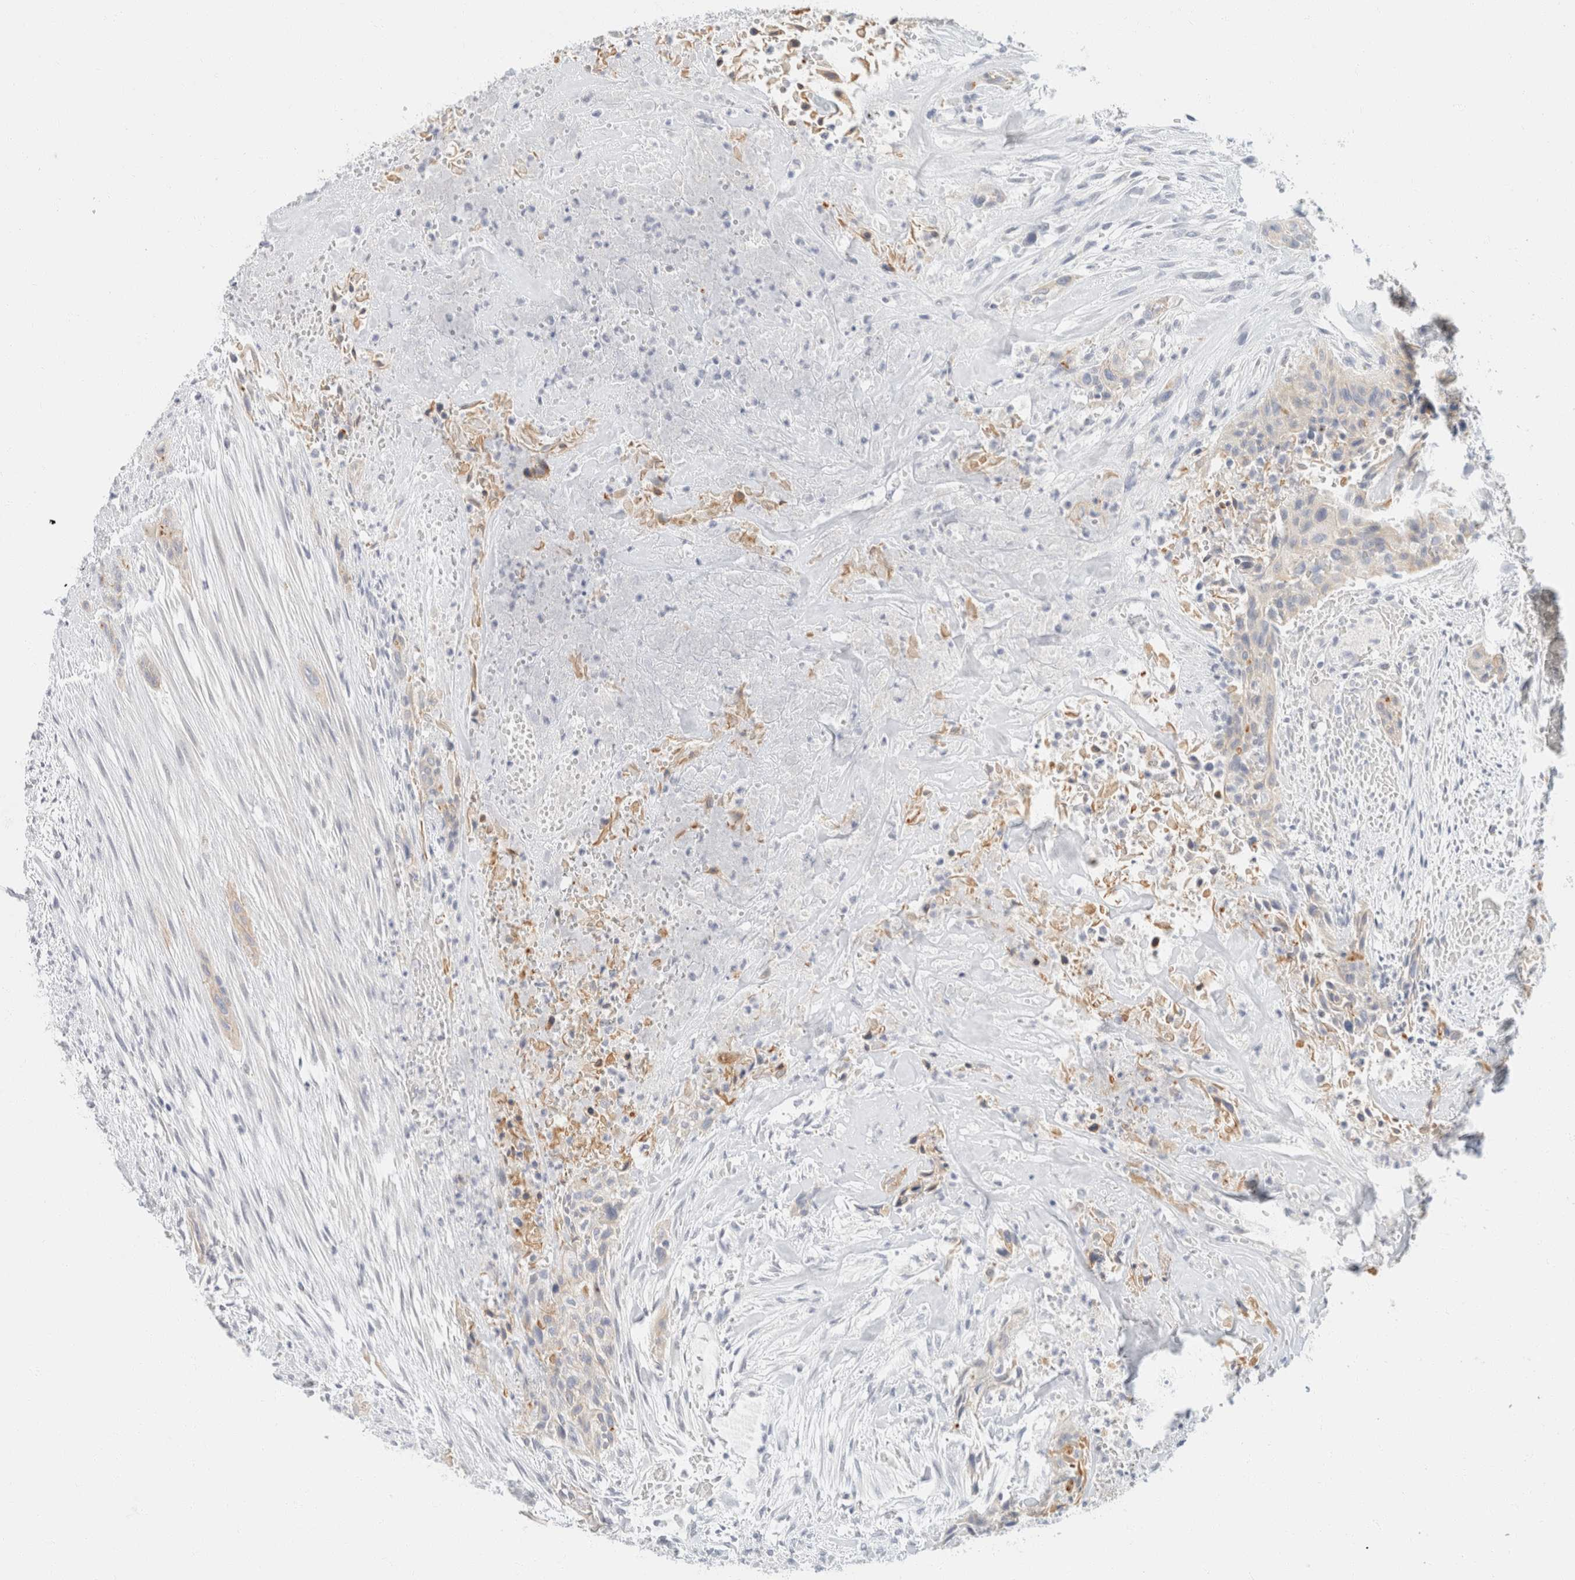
{"staining": {"intensity": "weak", "quantity": "<25%", "location": "cytoplasmic/membranous"}, "tissue": "urothelial cancer", "cell_type": "Tumor cells", "image_type": "cancer", "snomed": [{"axis": "morphology", "description": "Urothelial carcinoma, High grade"}, {"axis": "topography", "description": "Urinary bladder"}], "caption": "DAB (3,3'-diaminobenzidine) immunohistochemical staining of urothelial cancer reveals no significant positivity in tumor cells. The staining is performed using DAB brown chromogen with nuclei counter-stained in using hematoxylin.", "gene": "KRT20", "patient": {"sex": "male", "age": 35}}